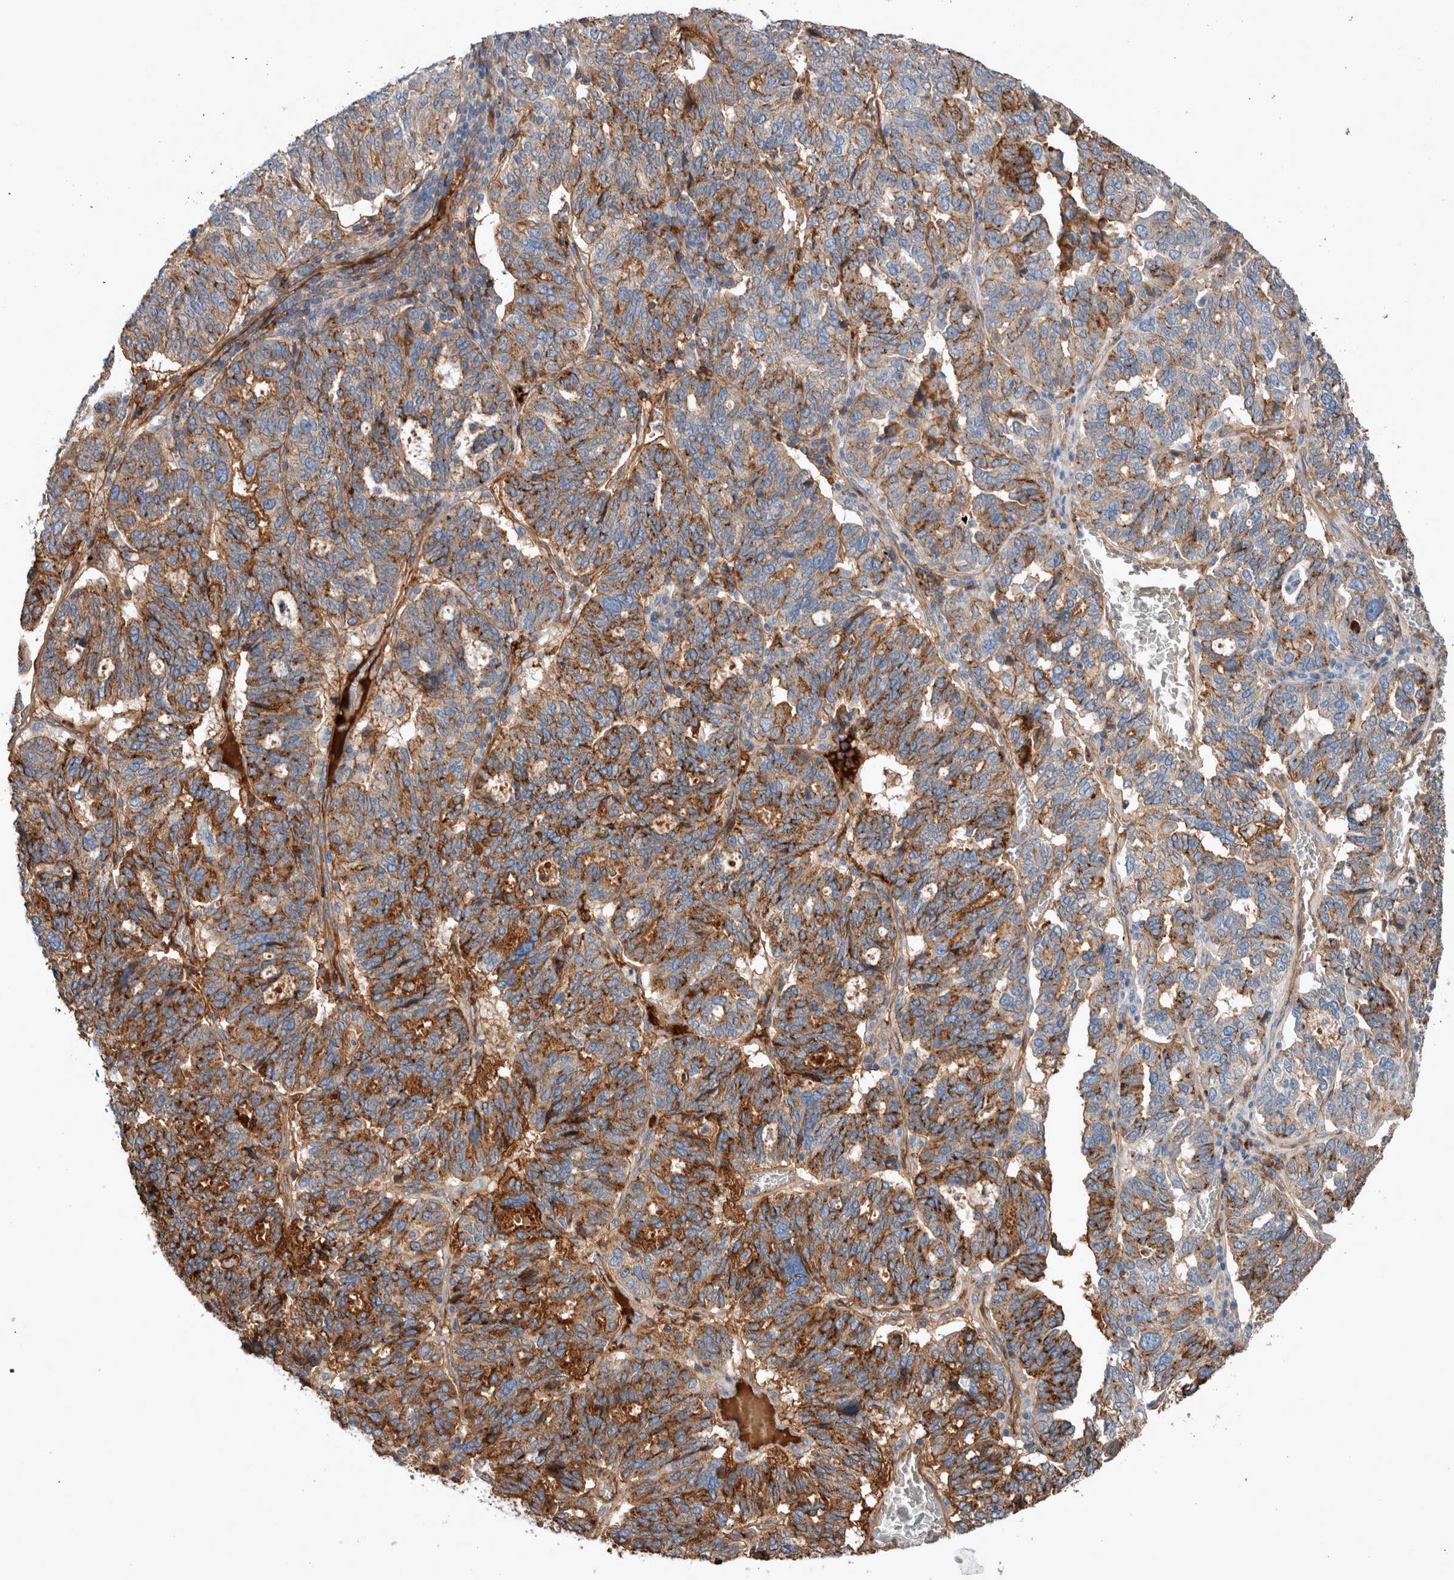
{"staining": {"intensity": "strong", "quantity": ">75%", "location": "cytoplasmic/membranous"}, "tissue": "ovarian cancer", "cell_type": "Tumor cells", "image_type": "cancer", "snomed": [{"axis": "morphology", "description": "Cystadenocarcinoma, serous, NOS"}, {"axis": "topography", "description": "Ovary"}], "caption": "IHC micrograph of neoplastic tissue: human serous cystadenocarcinoma (ovarian) stained using immunohistochemistry demonstrates high levels of strong protein expression localized specifically in the cytoplasmic/membranous of tumor cells, appearing as a cytoplasmic/membranous brown color.", "gene": "BCAM", "patient": {"sex": "female", "age": 59}}